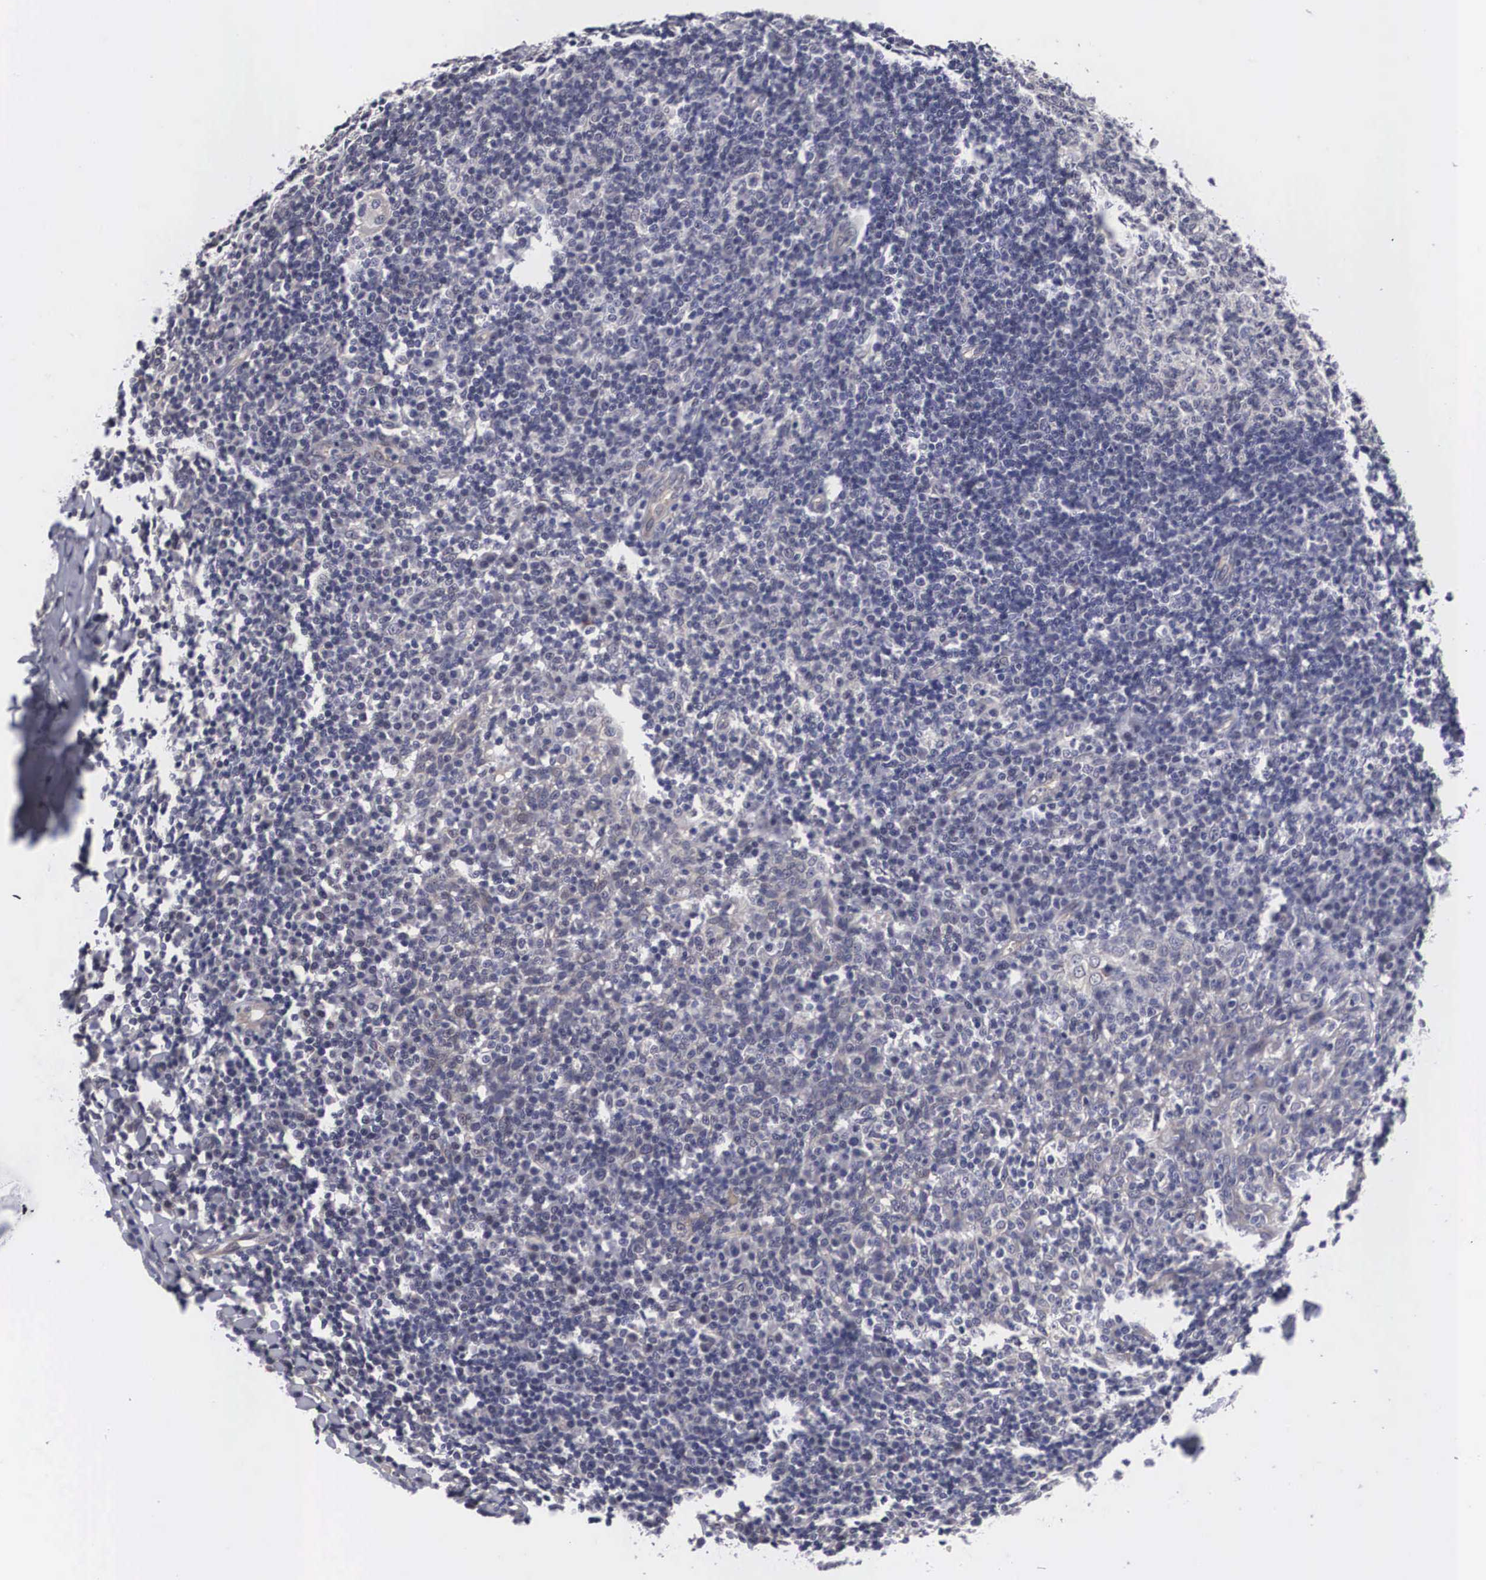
{"staining": {"intensity": "negative", "quantity": "none", "location": "none"}, "tissue": "tonsil", "cell_type": "Germinal center cells", "image_type": "normal", "snomed": [{"axis": "morphology", "description": "Normal tissue, NOS"}, {"axis": "topography", "description": "Tonsil"}], "caption": "Germinal center cells are negative for brown protein staining in benign tonsil. (Brightfield microscopy of DAB IHC at high magnification).", "gene": "OTX2", "patient": {"sex": "male", "age": 6}}